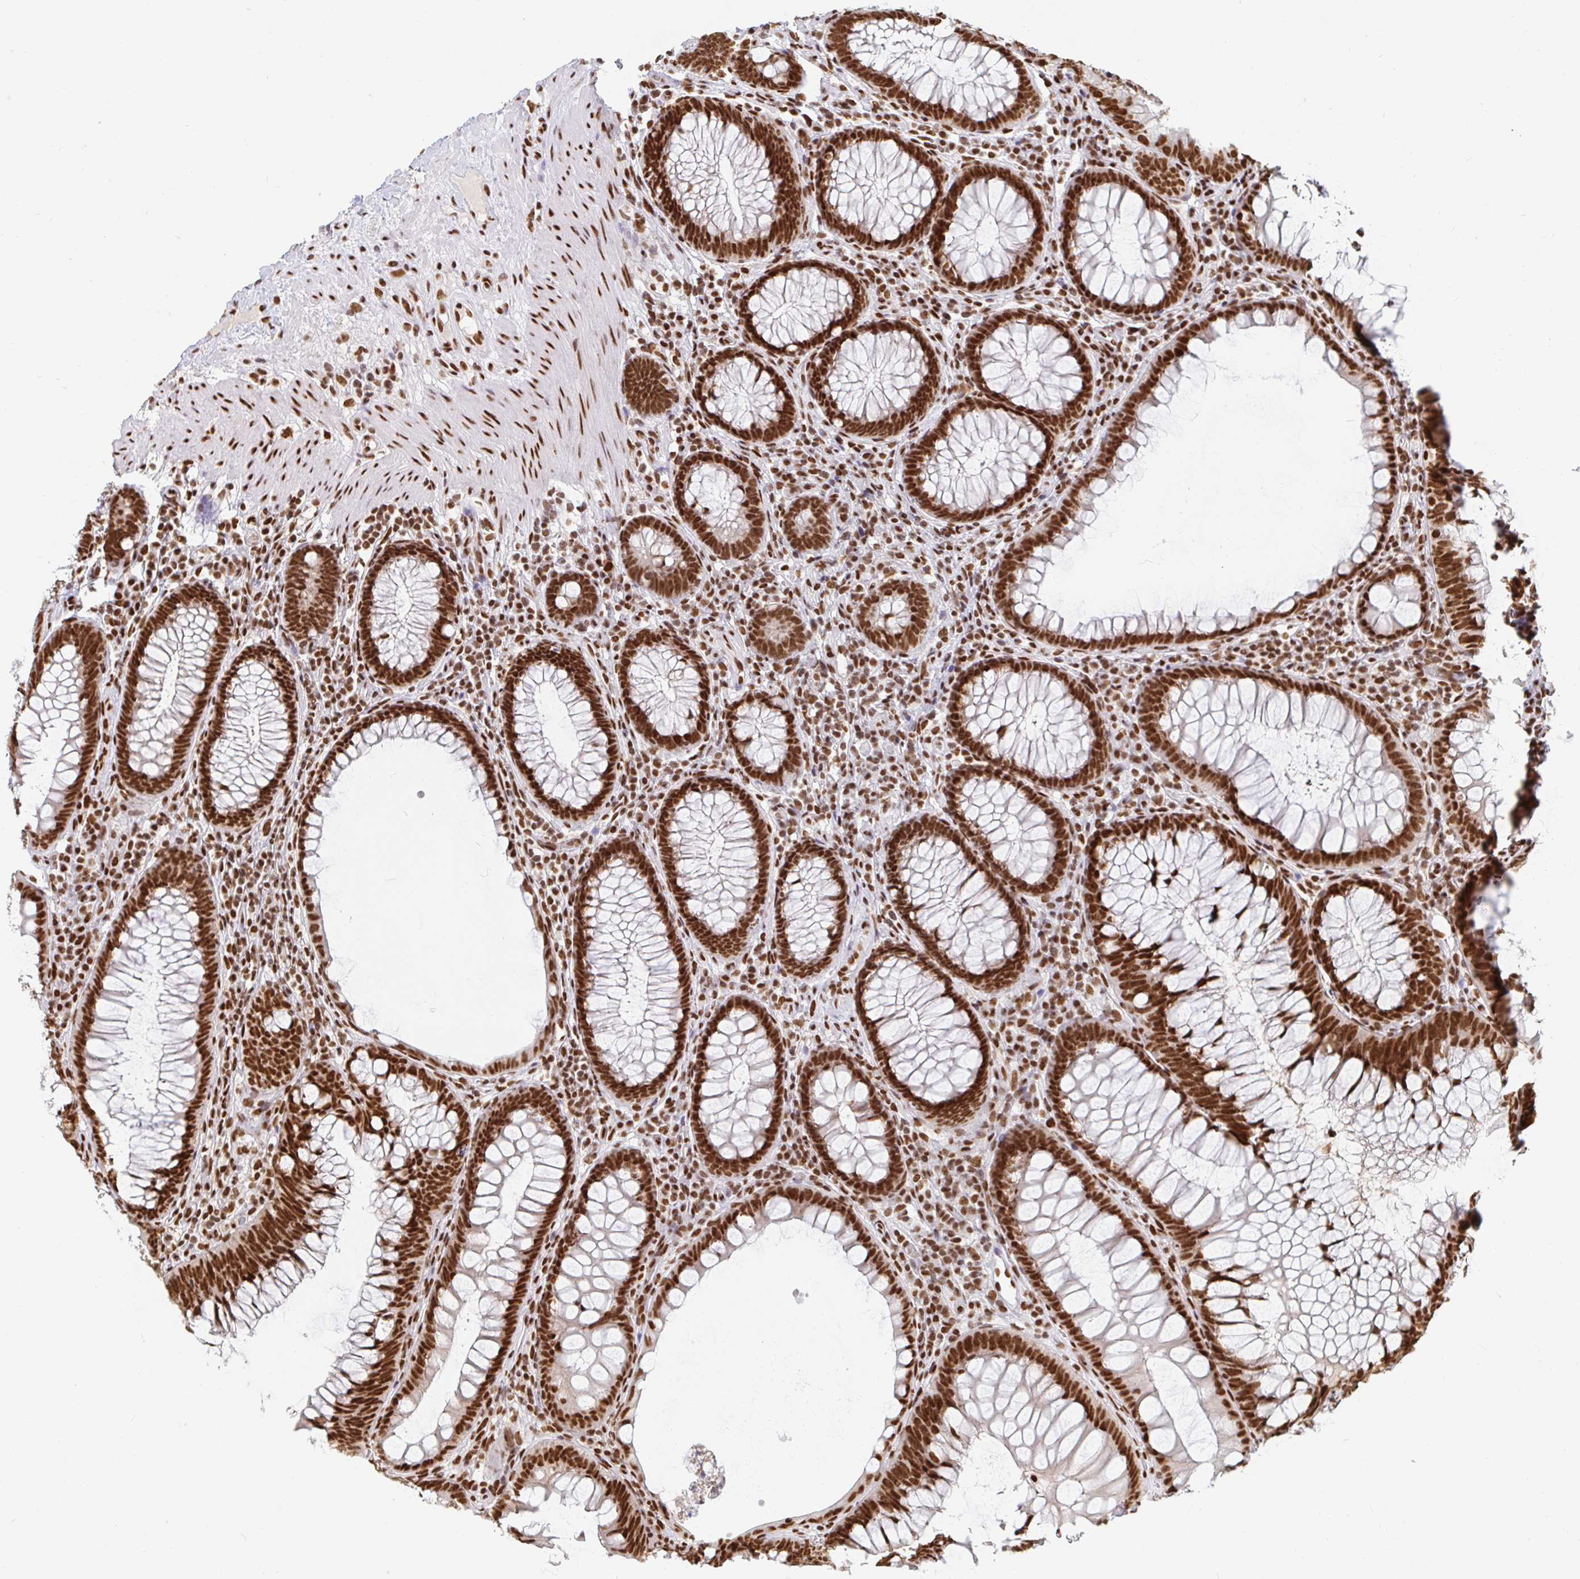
{"staining": {"intensity": "strong", "quantity": ">75%", "location": "nuclear"}, "tissue": "colon", "cell_type": "Endothelial cells", "image_type": "normal", "snomed": [{"axis": "morphology", "description": "Normal tissue, NOS"}, {"axis": "morphology", "description": "Adenoma, NOS"}, {"axis": "topography", "description": "Soft tissue"}, {"axis": "topography", "description": "Colon"}], "caption": "Colon stained with a brown dye reveals strong nuclear positive expression in about >75% of endothelial cells.", "gene": "RBMXL1", "patient": {"sex": "male", "age": 47}}